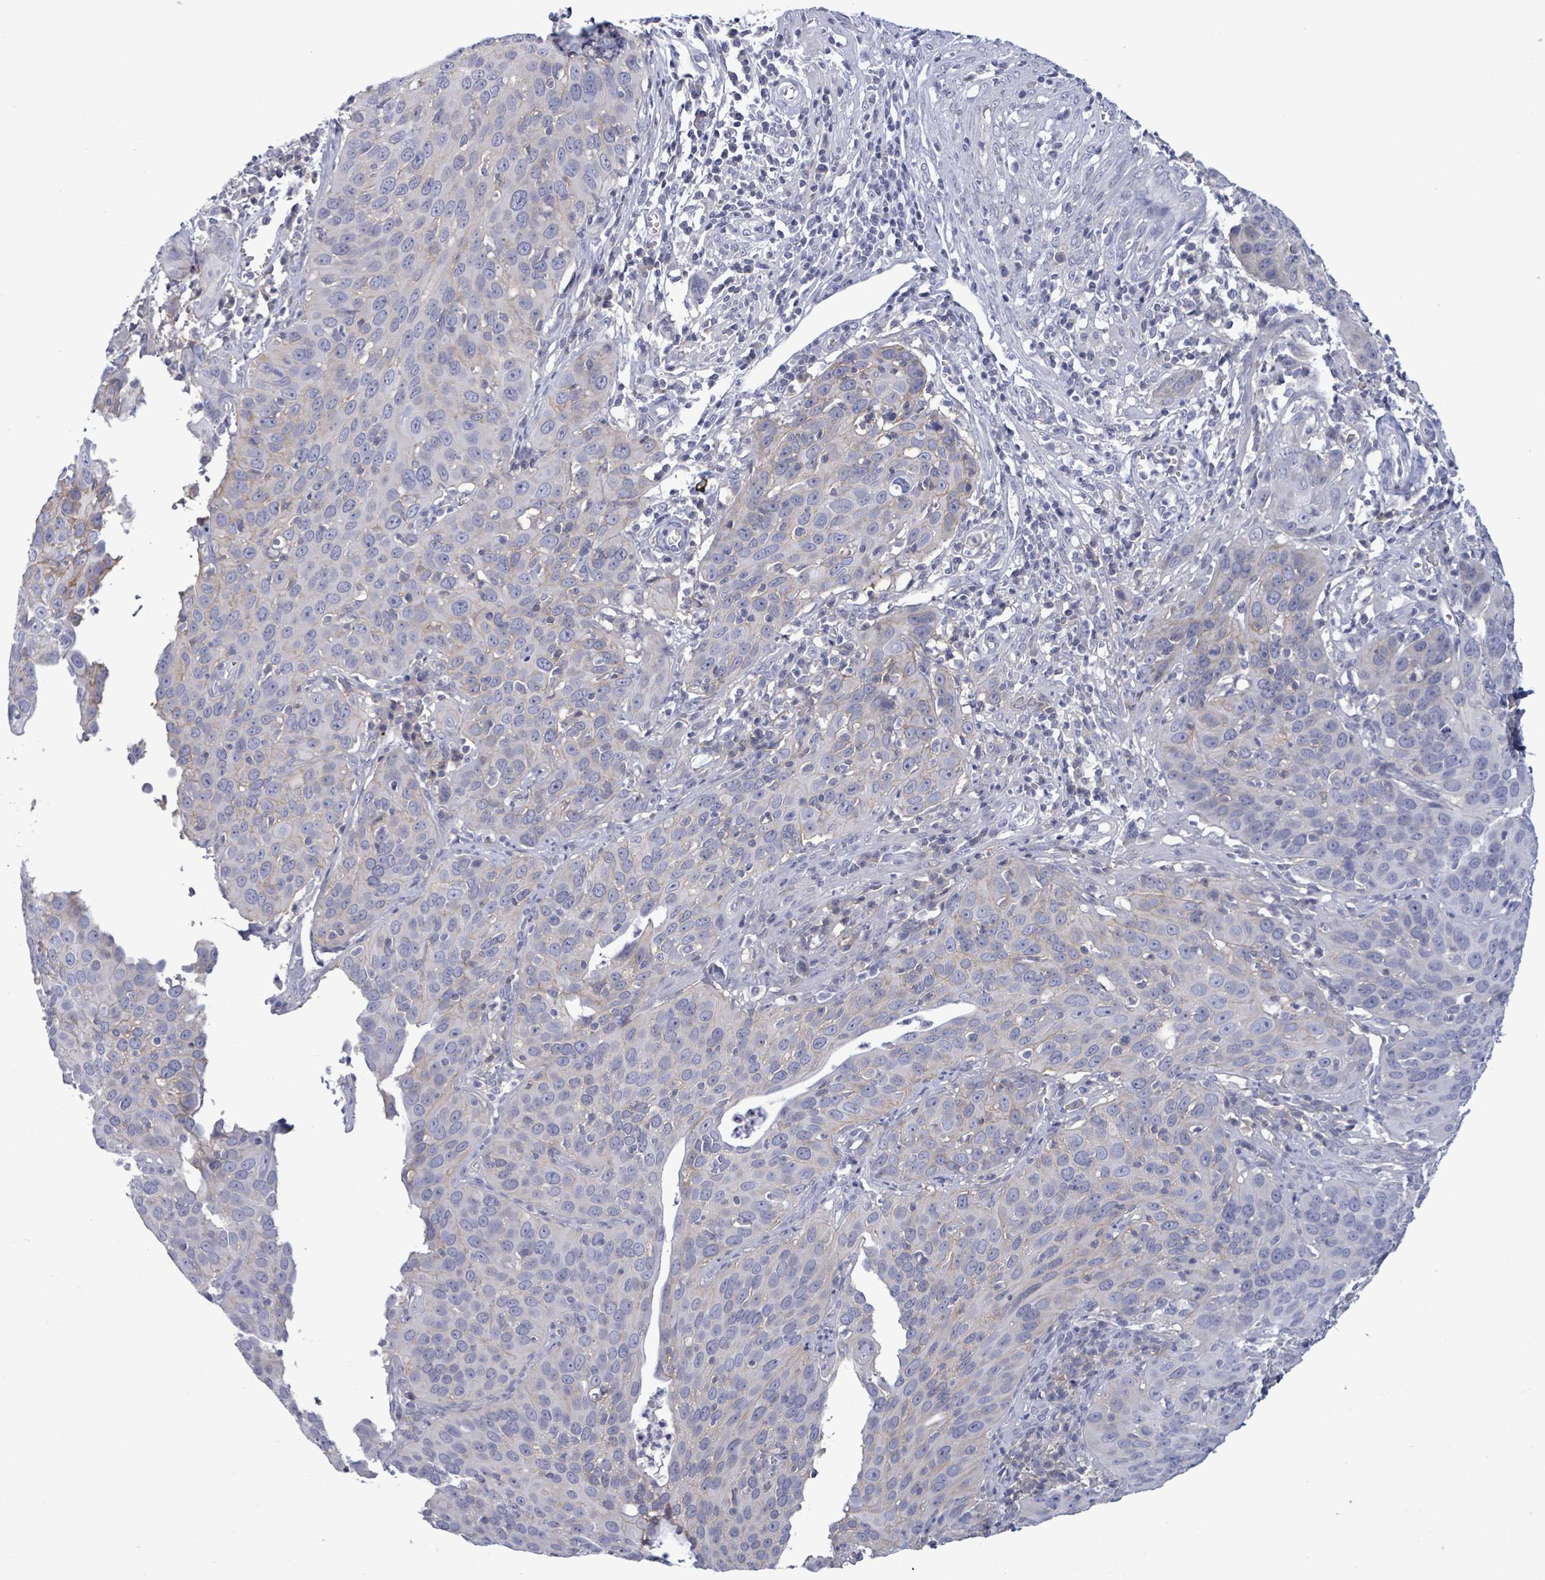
{"staining": {"intensity": "negative", "quantity": "none", "location": "none"}, "tissue": "cervical cancer", "cell_type": "Tumor cells", "image_type": "cancer", "snomed": [{"axis": "morphology", "description": "Squamous cell carcinoma, NOS"}, {"axis": "topography", "description": "Cervix"}], "caption": "Tumor cells show no significant protein expression in cervical squamous cell carcinoma.", "gene": "BSG", "patient": {"sex": "female", "age": 36}}